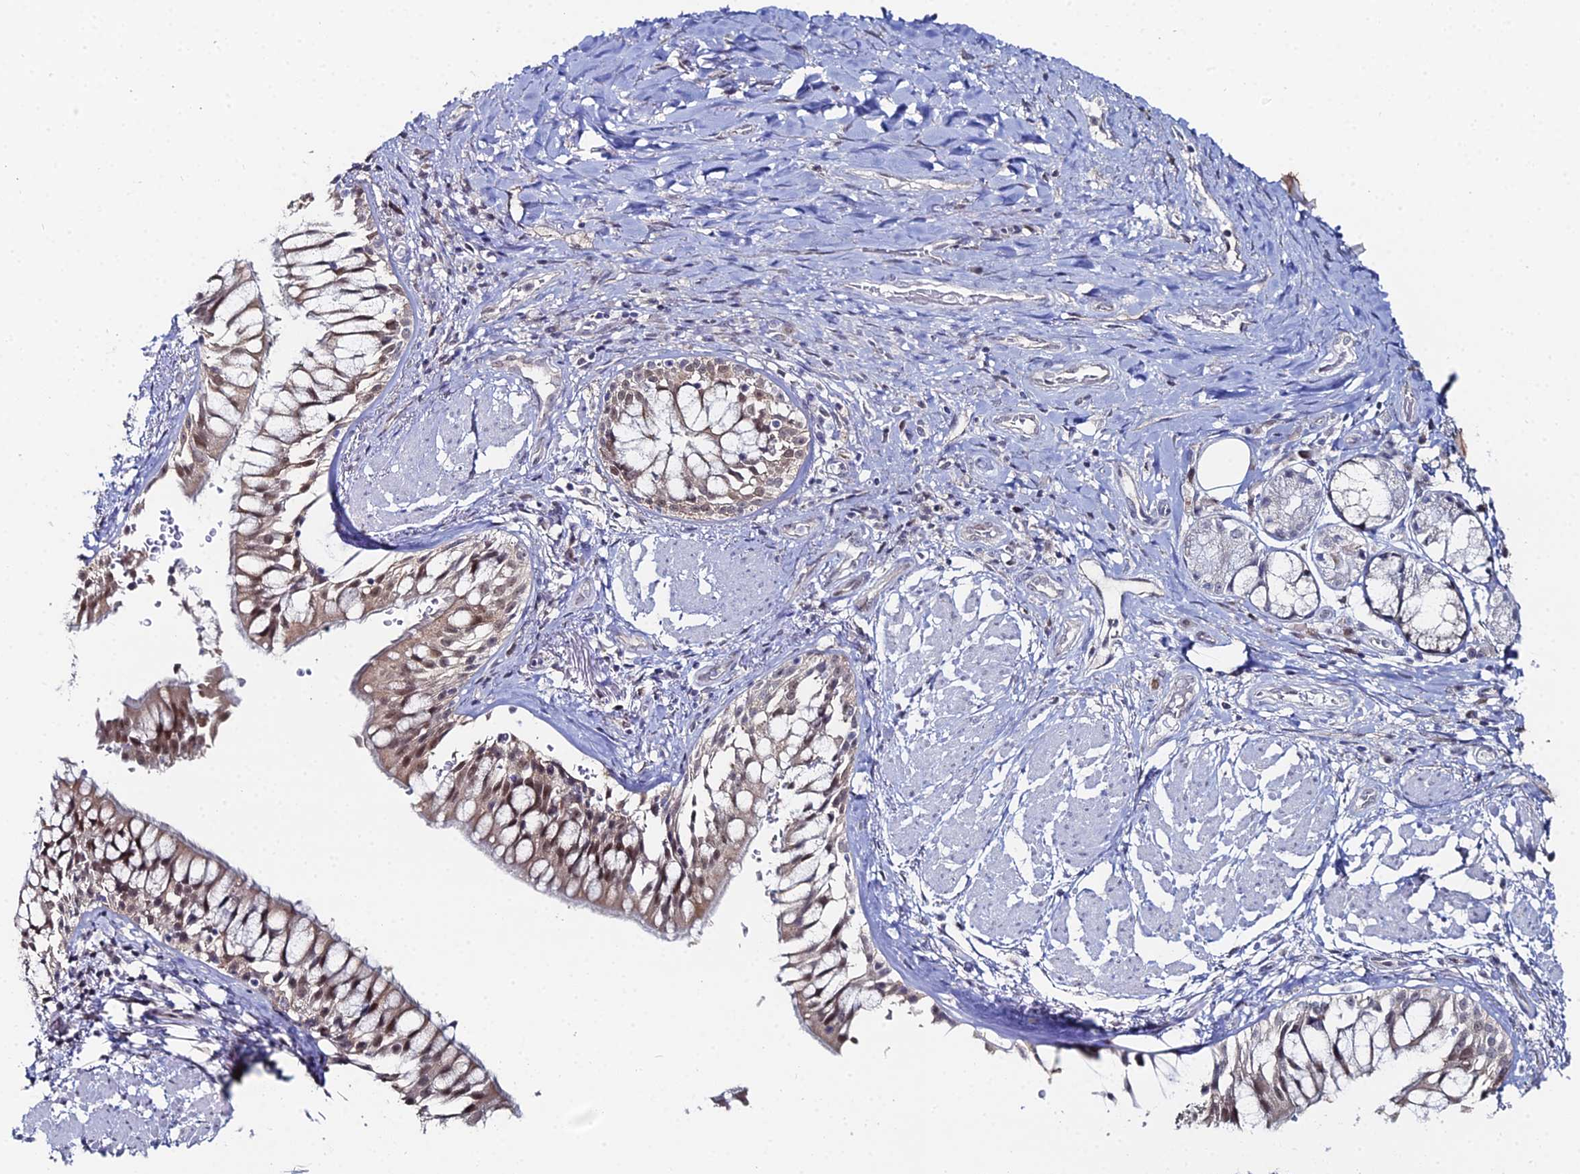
{"staining": {"intensity": "negative", "quantity": "none", "location": "none"}, "tissue": "adipose tissue", "cell_type": "Adipocytes", "image_type": "normal", "snomed": [{"axis": "morphology", "description": "Normal tissue, NOS"}, {"axis": "morphology", "description": "Squamous cell carcinoma, NOS"}, {"axis": "topography", "description": "Bronchus"}, {"axis": "topography", "description": "Lung"}], "caption": "Immunohistochemistry (IHC) photomicrograph of normal adipose tissue: adipose tissue stained with DAB shows no significant protein positivity in adipocytes.", "gene": "THAP4", "patient": {"sex": "male", "age": 64}}